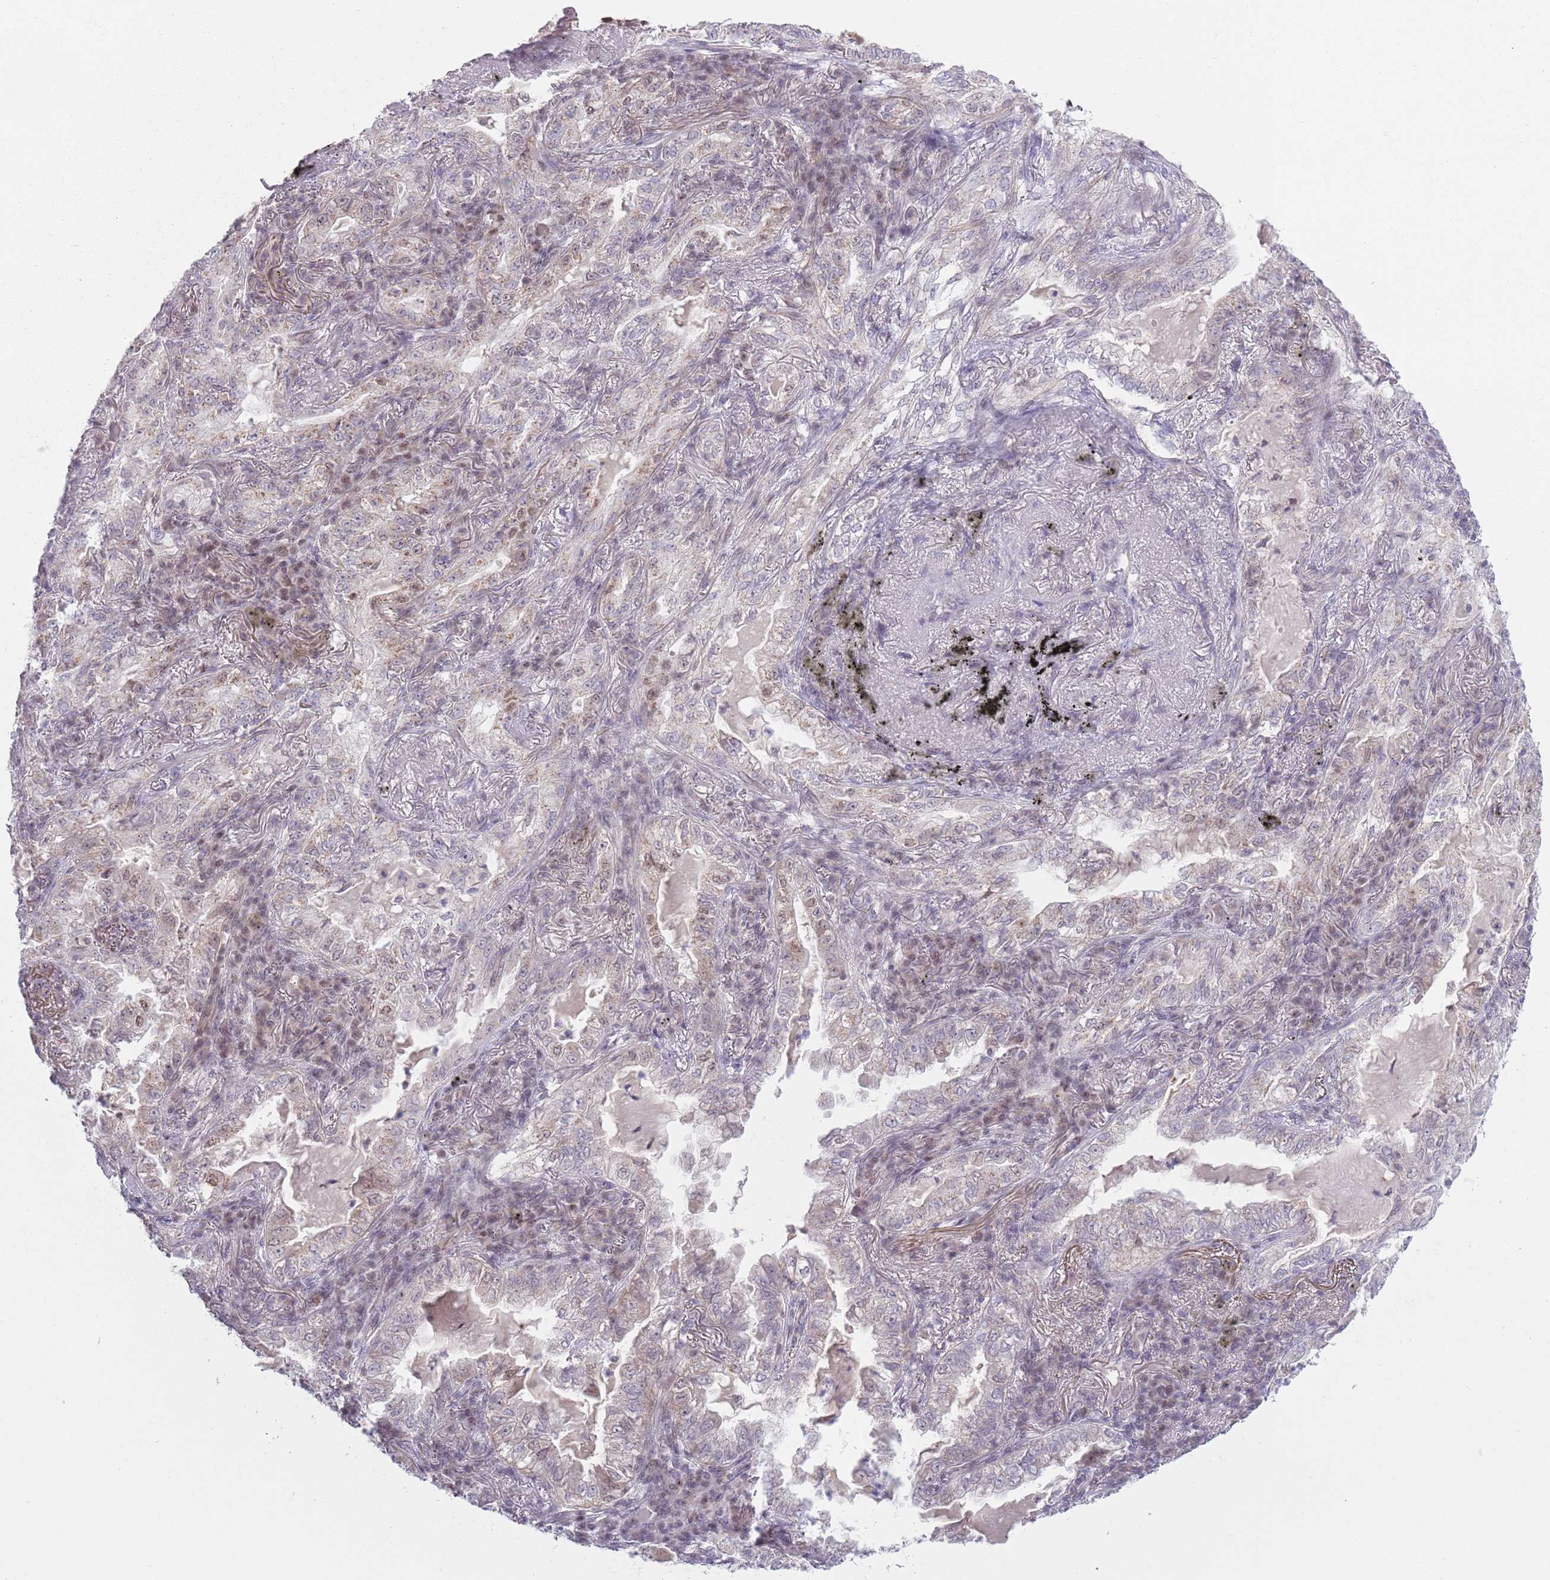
{"staining": {"intensity": "moderate", "quantity": "<25%", "location": "nuclear"}, "tissue": "lung cancer", "cell_type": "Tumor cells", "image_type": "cancer", "snomed": [{"axis": "morphology", "description": "Adenocarcinoma, NOS"}, {"axis": "topography", "description": "Lung"}], "caption": "Lung cancer (adenocarcinoma) stained for a protein (brown) demonstrates moderate nuclear positive expression in about <25% of tumor cells.", "gene": "MRPL34", "patient": {"sex": "female", "age": 73}}